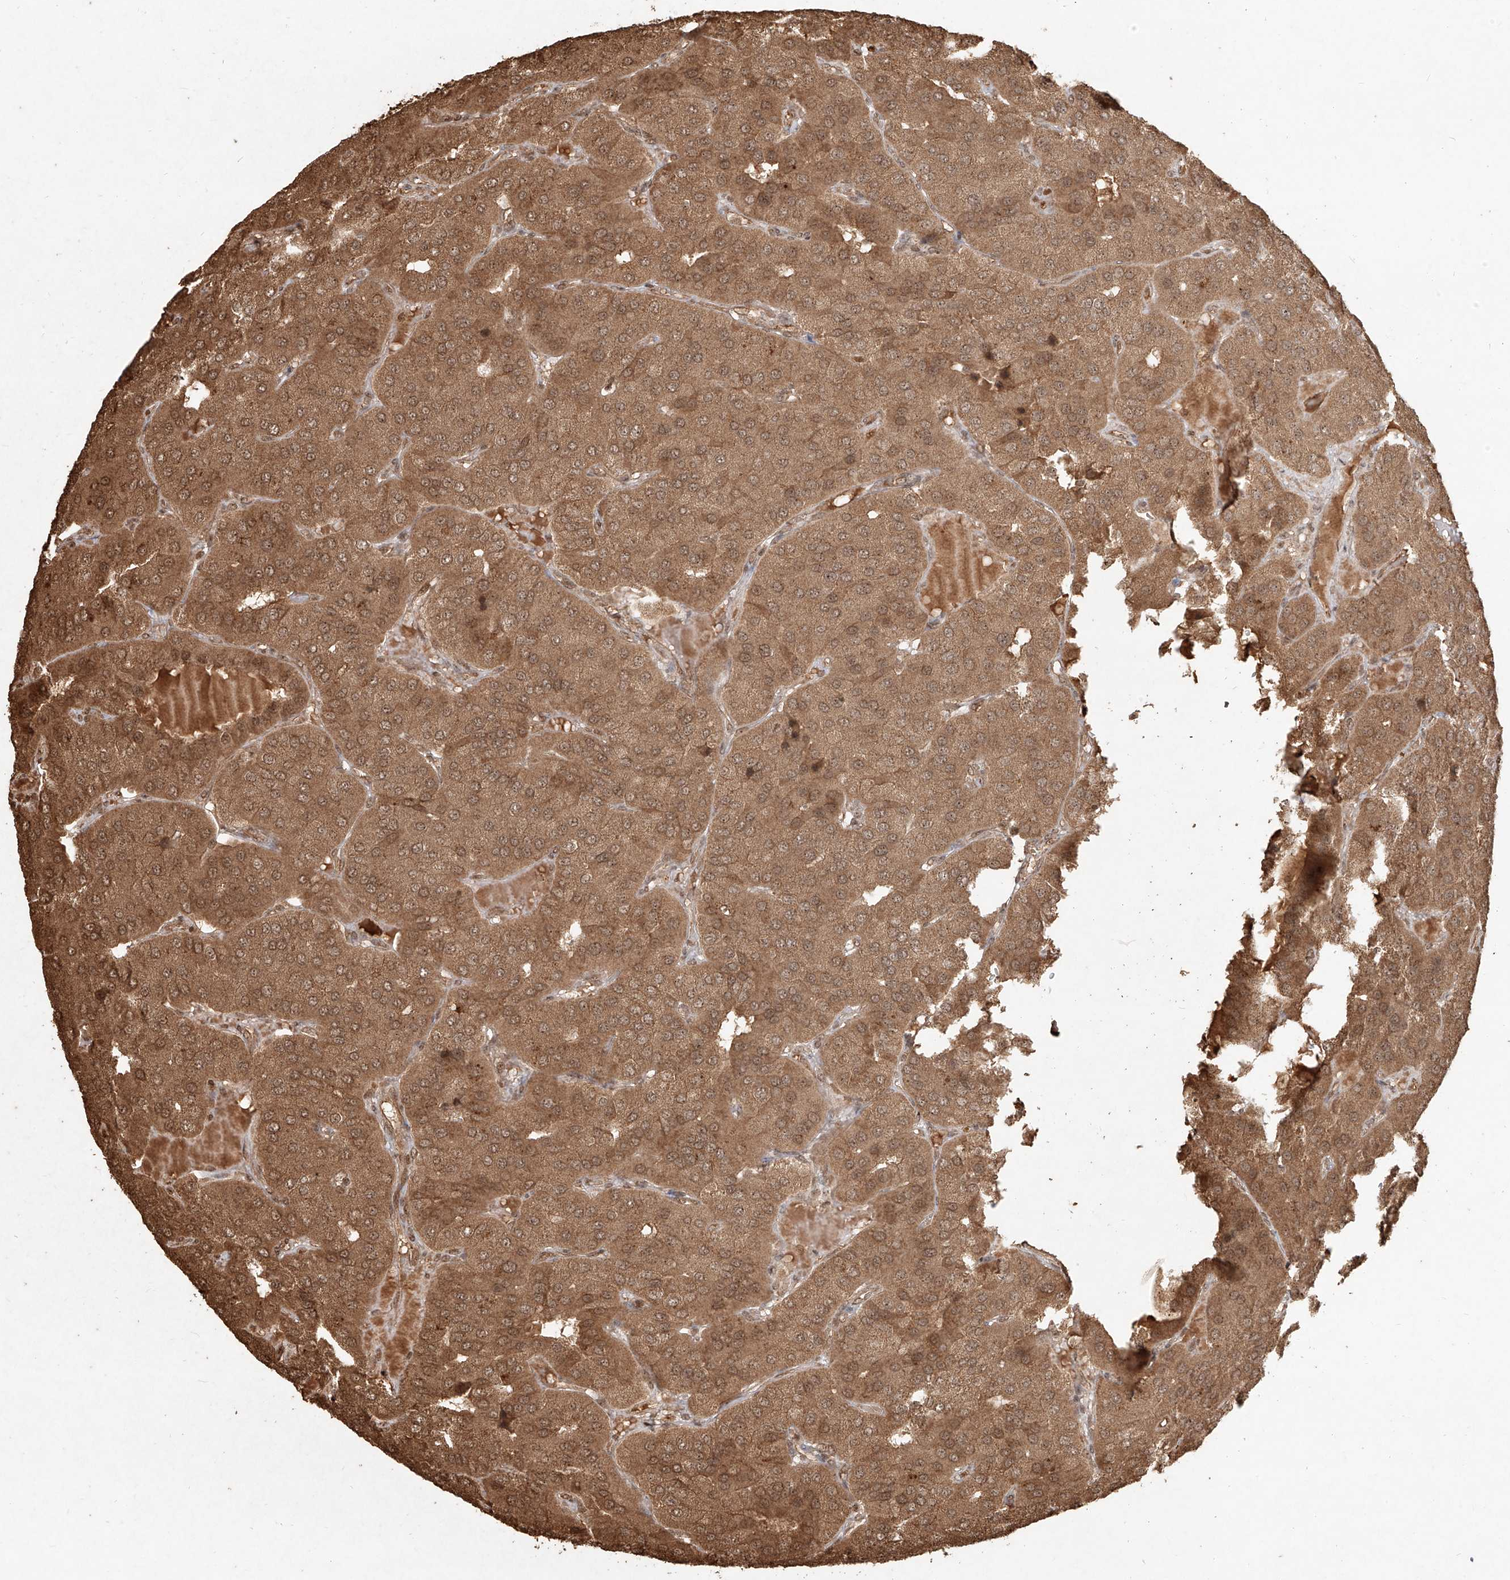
{"staining": {"intensity": "moderate", "quantity": ">75%", "location": "cytoplasmic/membranous,nuclear"}, "tissue": "parathyroid gland", "cell_type": "Glandular cells", "image_type": "normal", "snomed": [{"axis": "morphology", "description": "Normal tissue, NOS"}, {"axis": "morphology", "description": "Adenoma, NOS"}, {"axis": "topography", "description": "Parathyroid gland"}], "caption": "Immunohistochemical staining of benign parathyroid gland reveals moderate cytoplasmic/membranous,nuclear protein expression in about >75% of glandular cells. Nuclei are stained in blue.", "gene": "UBE2K", "patient": {"sex": "female", "age": 86}}